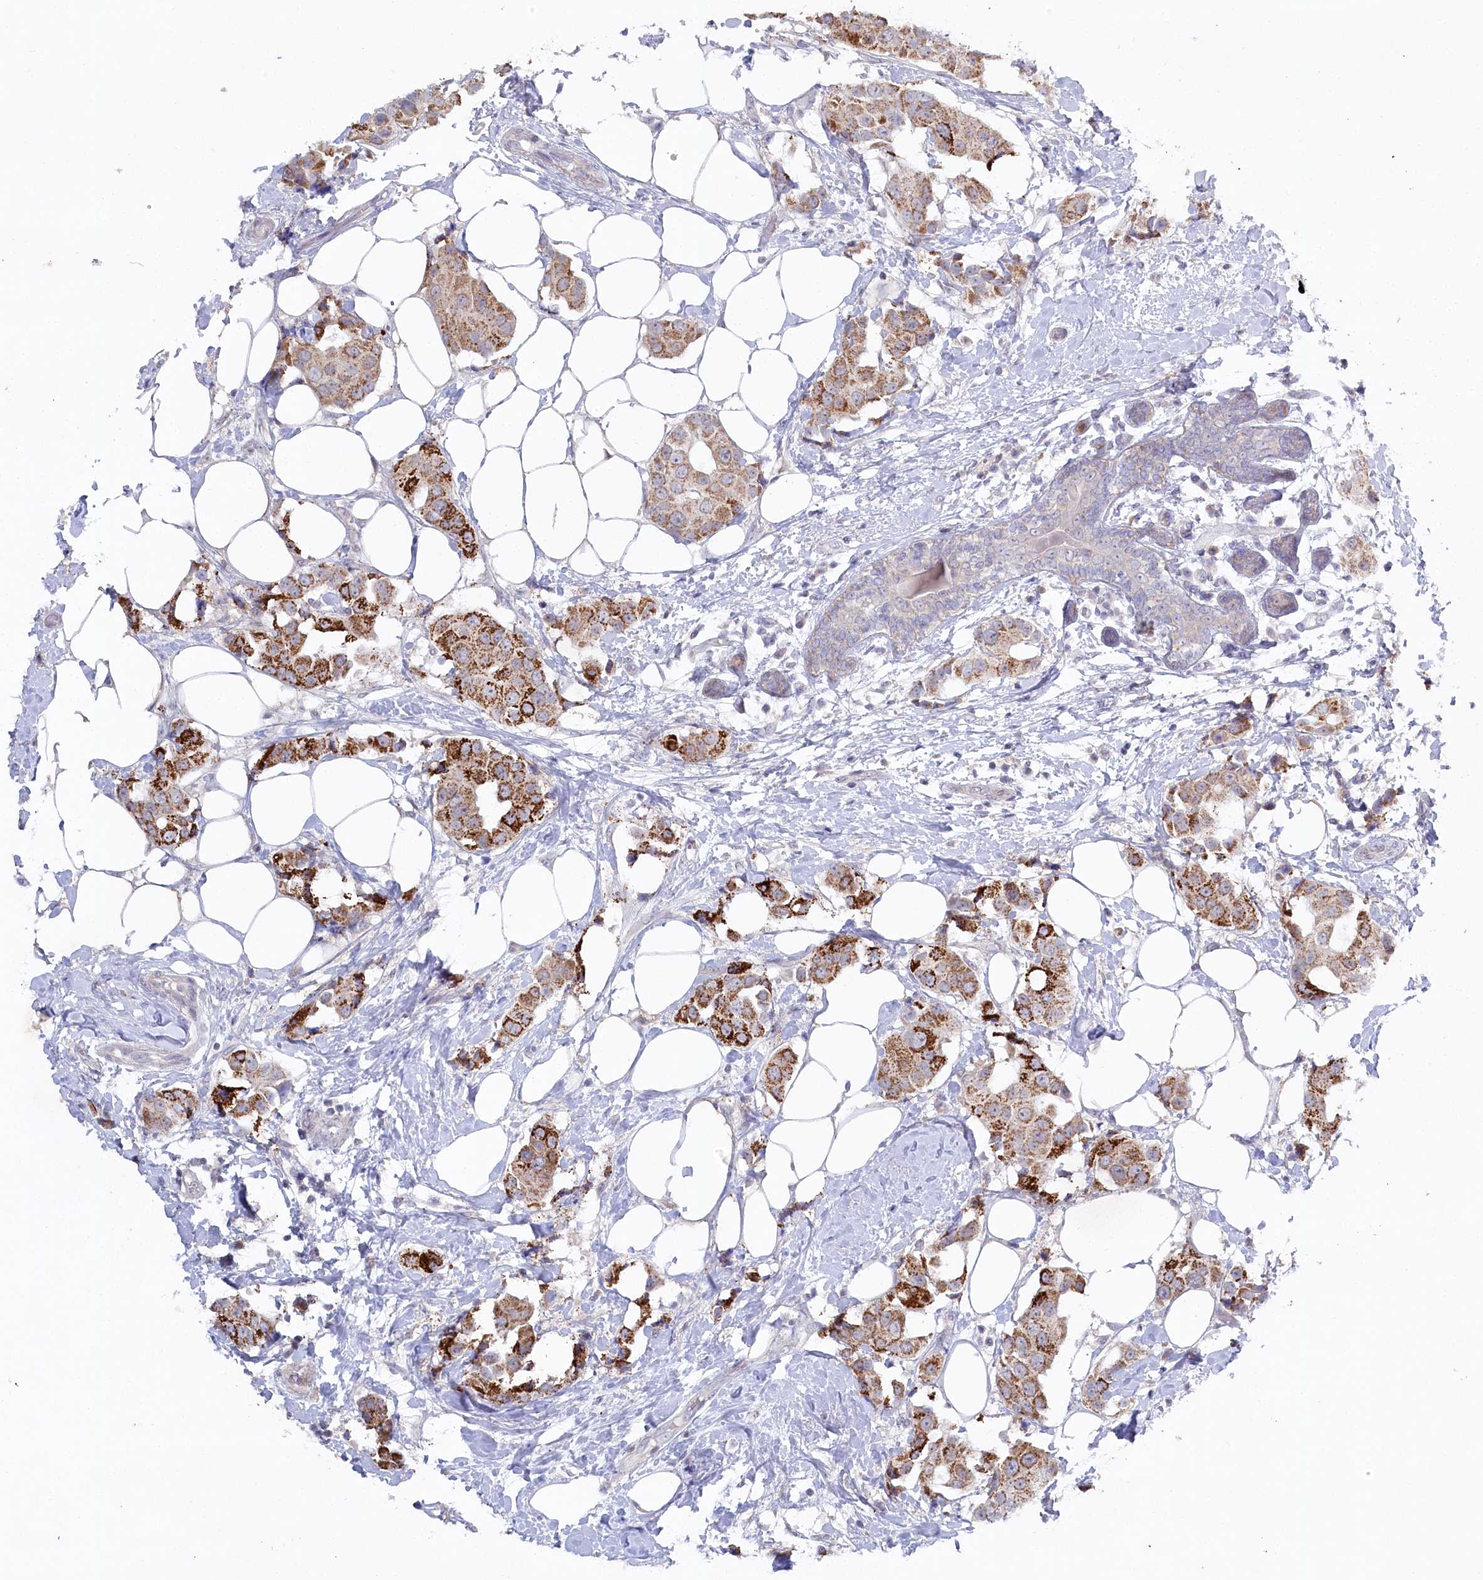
{"staining": {"intensity": "strong", "quantity": "25%-75%", "location": "cytoplasmic/membranous"}, "tissue": "breast cancer", "cell_type": "Tumor cells", "image_type": "cancer", "snomed": [{"axis": "morphology", "description": "Normal tissue, NOS"}, {"axis": "morphology", "description": "Duct carcinoma"}, {"axis": "topography", "description": "Breast"}], "caption": "DAB immunohistochemical staining of breast infiltrating ductal carcinoma exhibits strong cytoplasmic/membranous protein positivity in about 25%-75% of tumor cells. (DAB (3,3'-diaminobenzidine) IHC, brown staining for protein, blue staining for nuclei).", "gene": "AAMDC", "patient": {"sex": "female", "age": 39}}